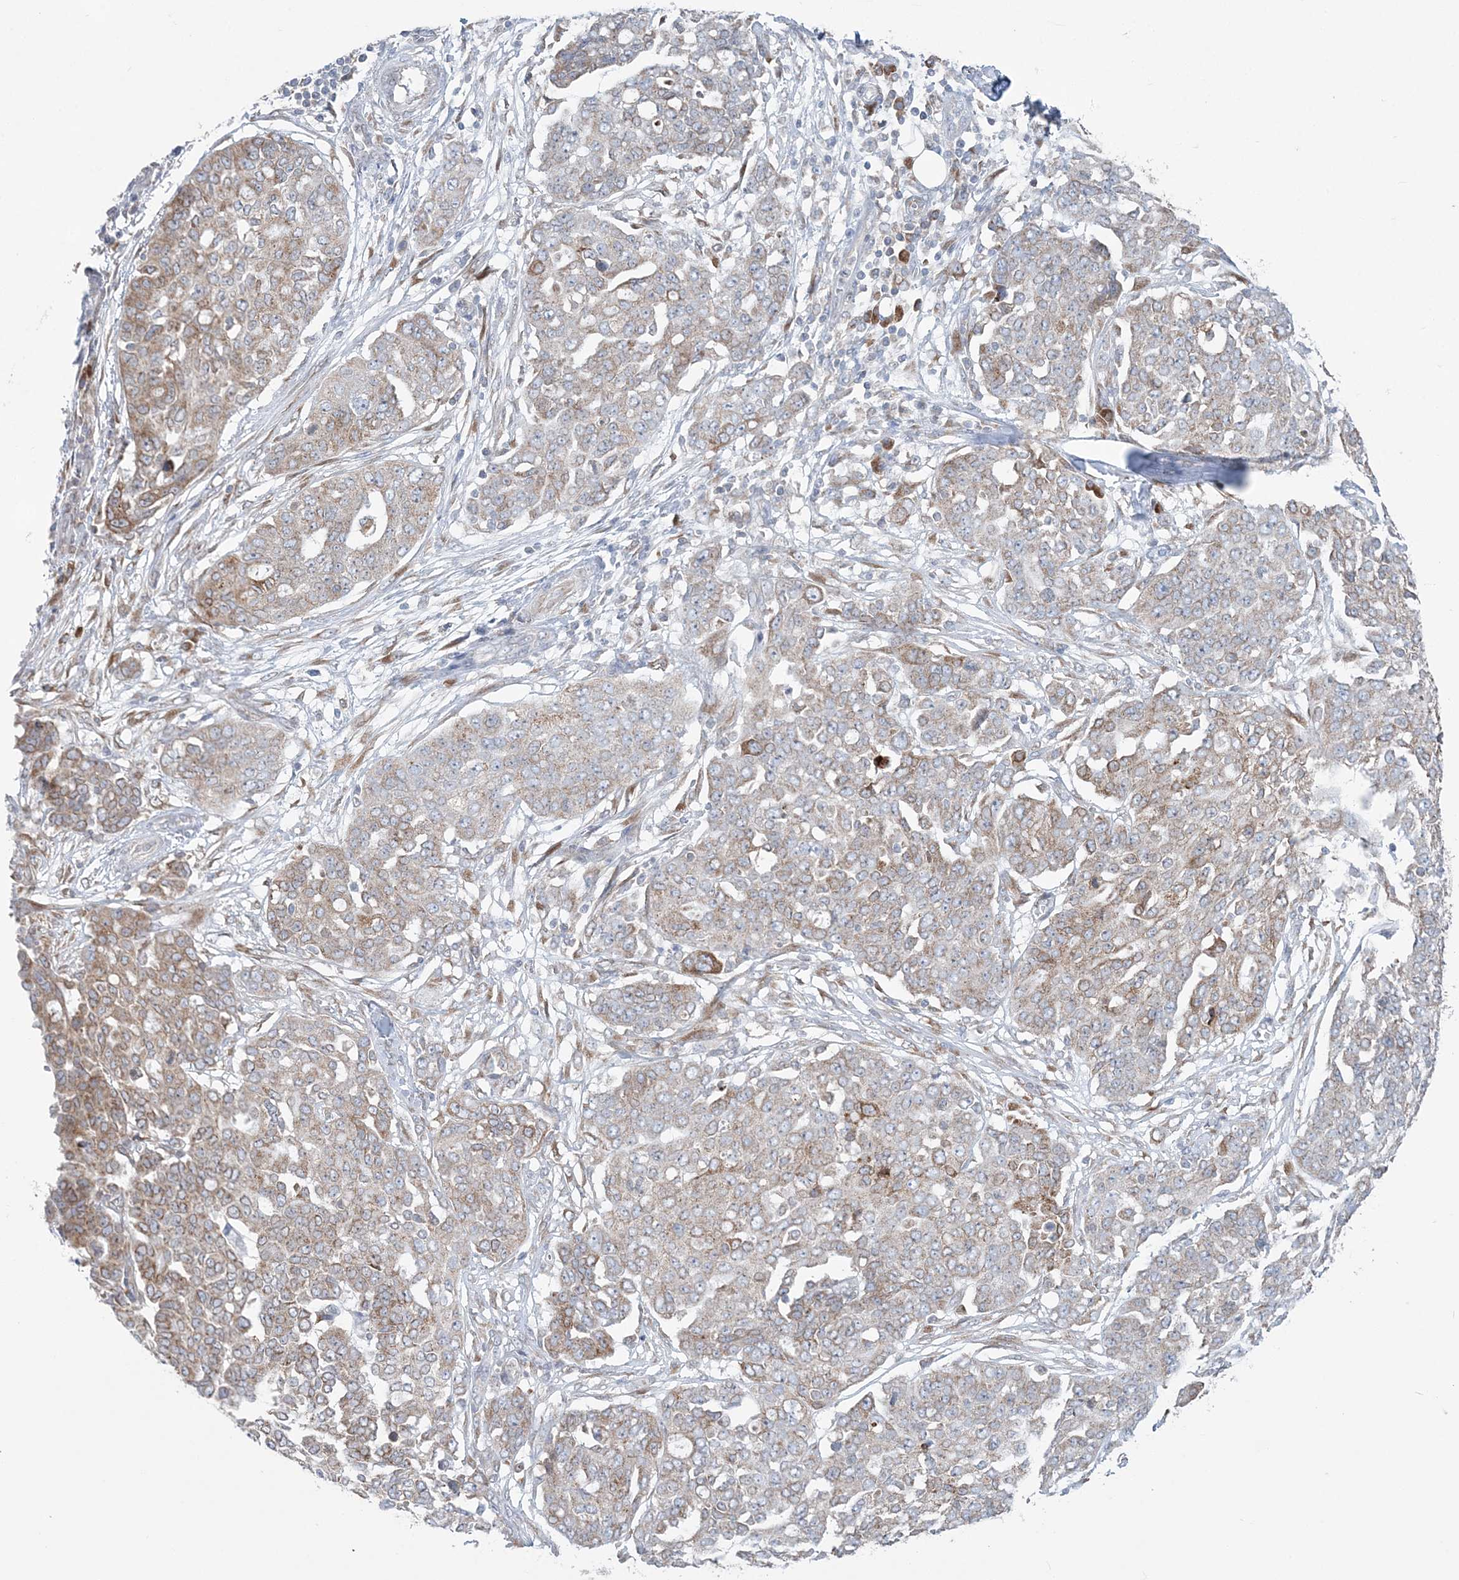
{"staining": {"intensity": "weak", "quantity": "<25%", "location": "cytoplasmic/membranous"}, "tissue": "ovarian cancer", "cell_type": "Tumor cells", "image_type": "cancer", "snomed": [{"axis": "morphology", "description": "Cystadenocarcinoma, serous, NOS"}, {"axis": "topography", "description": "Soft tissue"}, {"axis": "topography", "description": "Ovary"}], "caption": "This is an IHC histopathology image of human ovarian serous cystadenocarcinoma. There is no positivity in tumor cells.", "gene": "TMED10", "patient": {"sex": "female", "age": 57}}